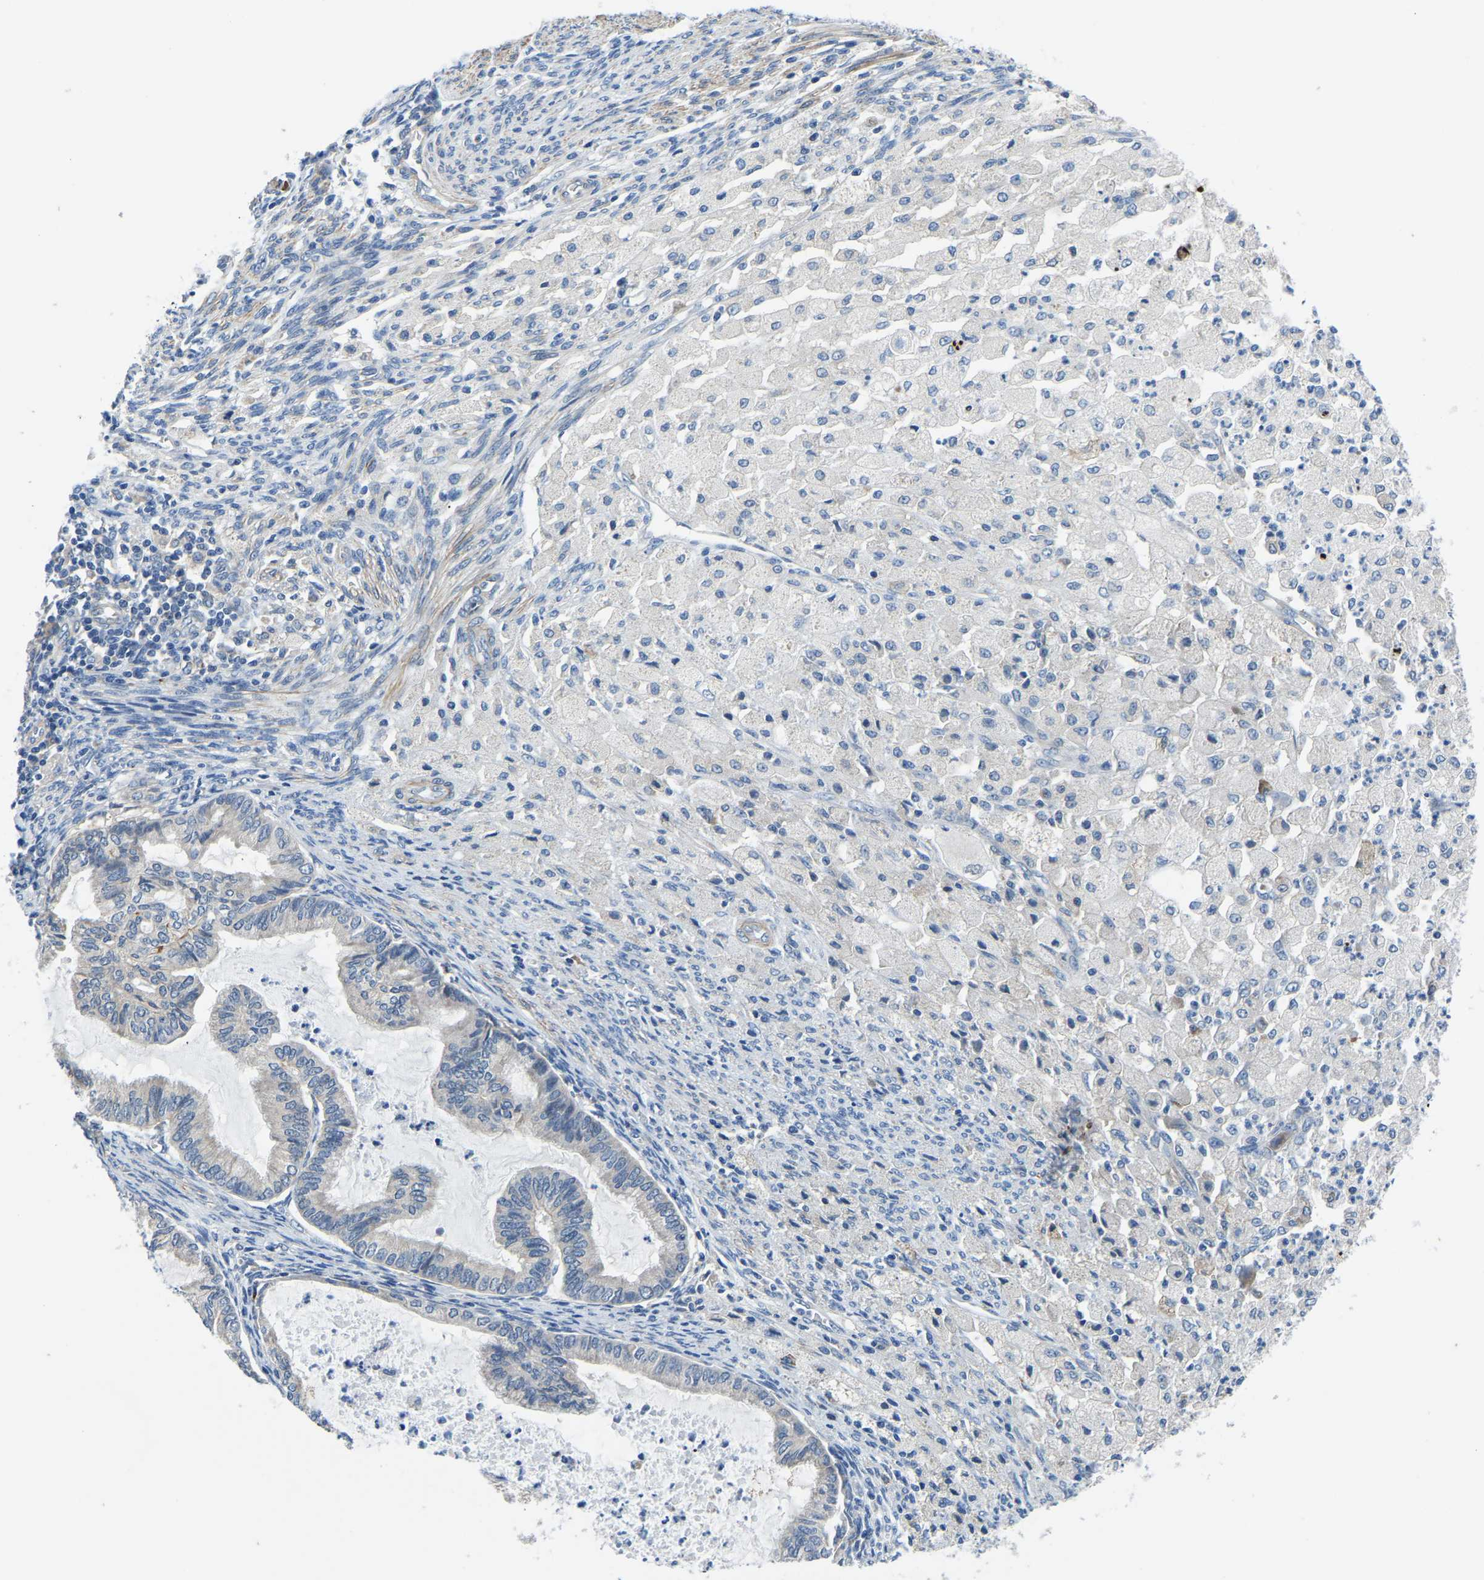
{"staining": {"intensity": "negative", "quantity": "none", "location": "none"}, "tissue": "cervical cancer", "cell_type": "Tumor cells", "image_type": "cancer", "snomed": [{"axis": "morphology", "description": "Normal tissue, NOS"}, {"axis": "morphology", "description": "Adenocarcinoma, NOS"}, {"axis": "topography", "description": "Cervix"}, {"axis": "topography", "description": "Endometrium"}], "caption": "This is an immunohistochemistry (IHC) micrograph of human adenocarcinoma (cervical). There is no positivity in tumor cells.", "gene": "LIAS", "patient": {"sex": "female", "age": 86}}